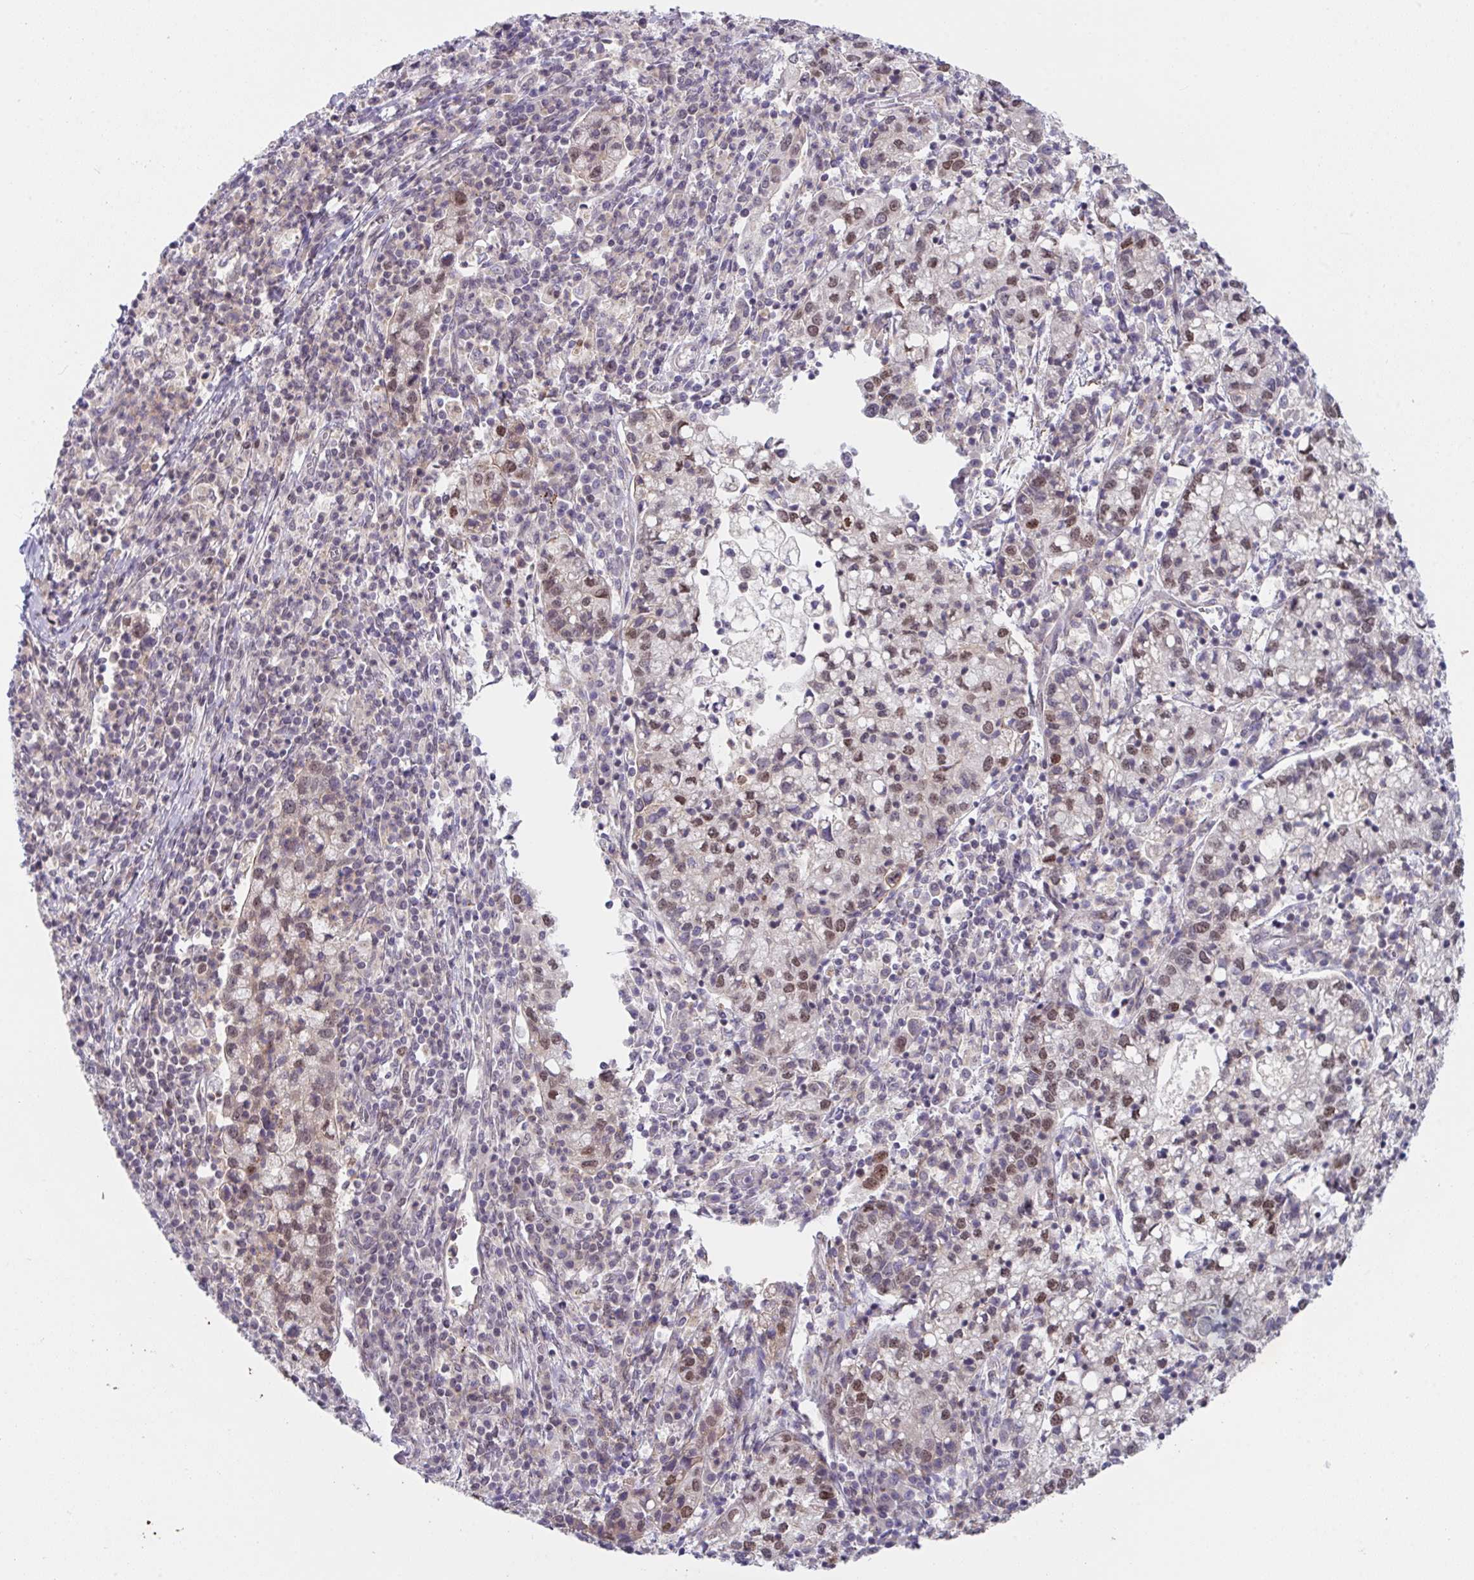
{"staining": {"intensity": "moderate", "quantity": "25%-75%", "location": "nuclear"}, "tissue": "cervical cancer", "cell_type": "Tumor cells", "image_type": "cancer", "snomed": [{"axis": "morphology", "description": "Normal tissue, NOS"}, {"axis": "morphology", "description": "Adenocarcinoma, NOS"}, {"axis": "topography", "description": "Cervix"}], "caption": "Approximately 25%-75% of tumor cells in cervical cancer (adenocarcinoma) display moderate nuclear protein staining as visualized by brown immunohistochemical staining.", "gene": "RBM18", "patient": {"sex": "female", "age": 44}}